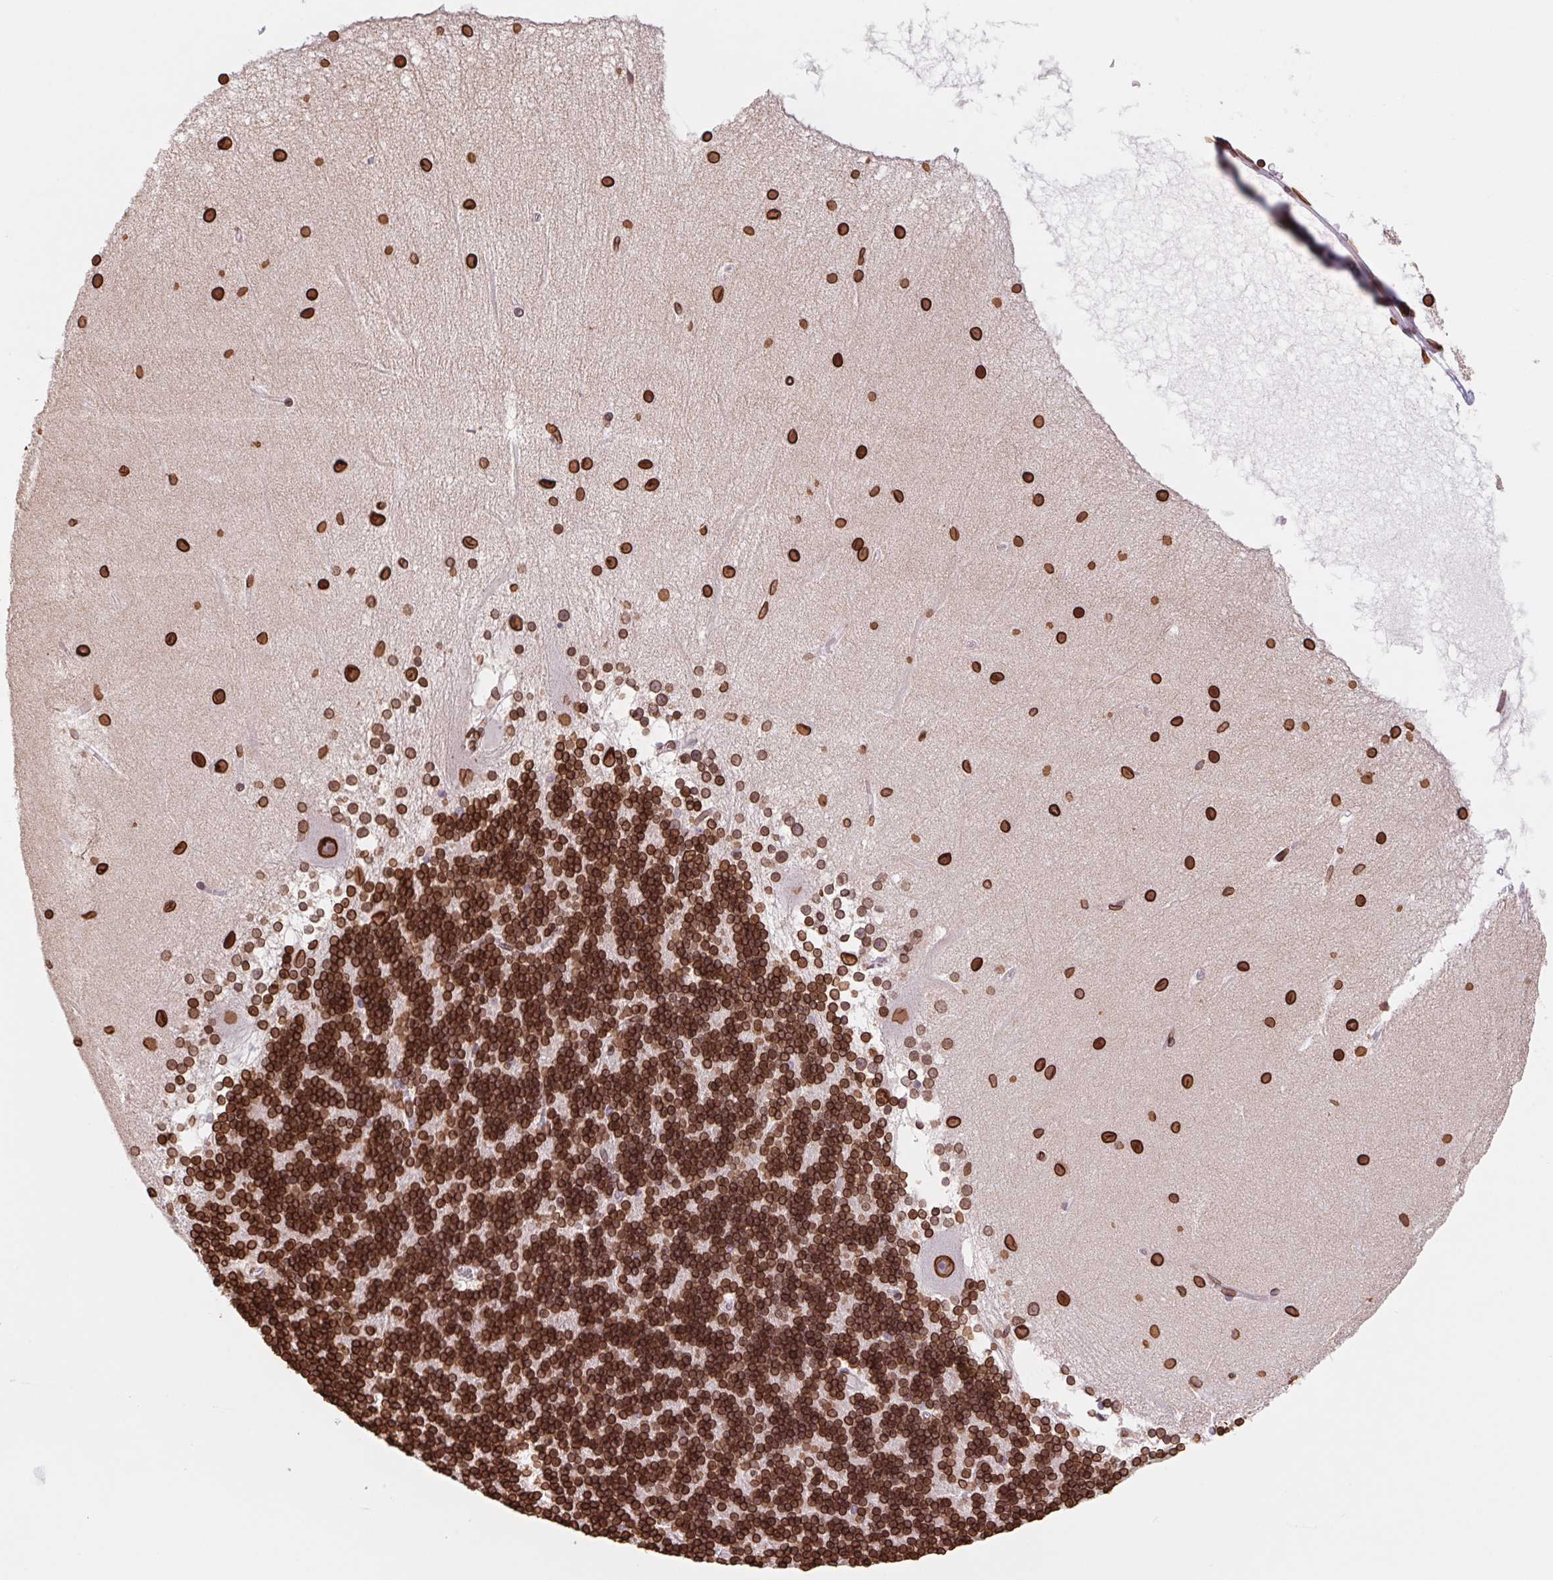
{"staining": {"intensity": "strong", "quantity": ">75%", "location": "cytoplasmic/membranous,nuclear"}, "tissue": "cerebellum", "cell_type": "Cells in granular layer", "image_type": "normal", "snomed": [{"axis": "morphology", "description": "Normal tissue, NOS"}, {"axis": "topography", "description": "Cerebellum"}], "caption": "Cerebellum stained with immunohistochemistry (IHC) reveals strong cytoplasmic/membranous,nuclear positivity in approximately >75% of cells in granular layer.", "gene": "LMNB2", "patient": {"sex": "female", "age": 54}}